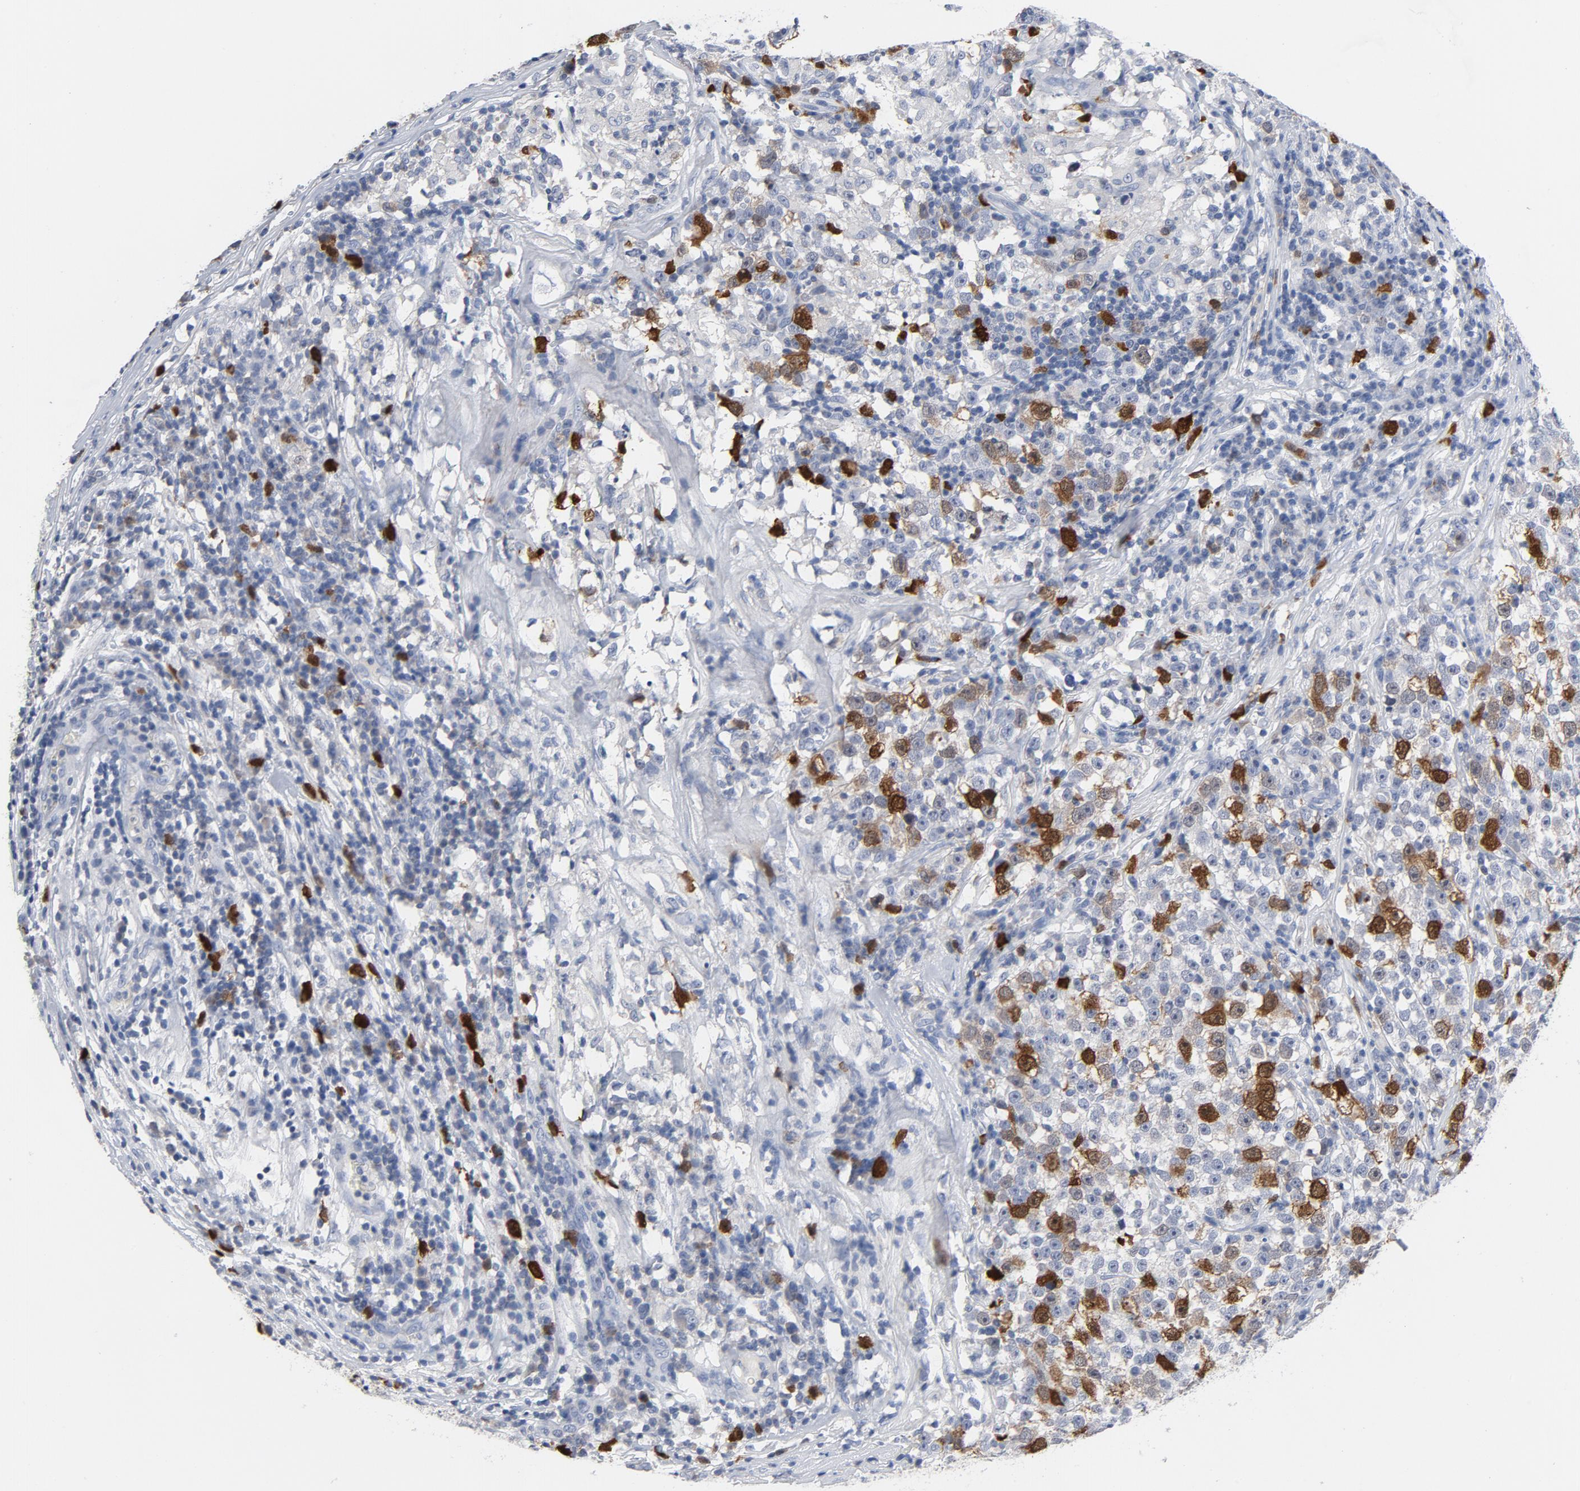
{"staining": {"intensity": "strong", "quantity": "25%-75%", "location": "cytoplasmic/membranous,nuclear"}, "tissue": "testis cancer", "cell_type": "Tumor cells", "image_type": "cancer", "snomed": [{"axis": "morphology", "description": "Seminoma, NOS"}, {"axis": "topography", "description": "Testis"}], "caption": "Immunohistochemistry of testis seminoma exhibits high levels of strong cytoplasmic/membranous and nuclear staining in approximately 25%-75% of tumor cells.", "gene": "CDC20", "patient": {"sex": "male", "age": 43}}